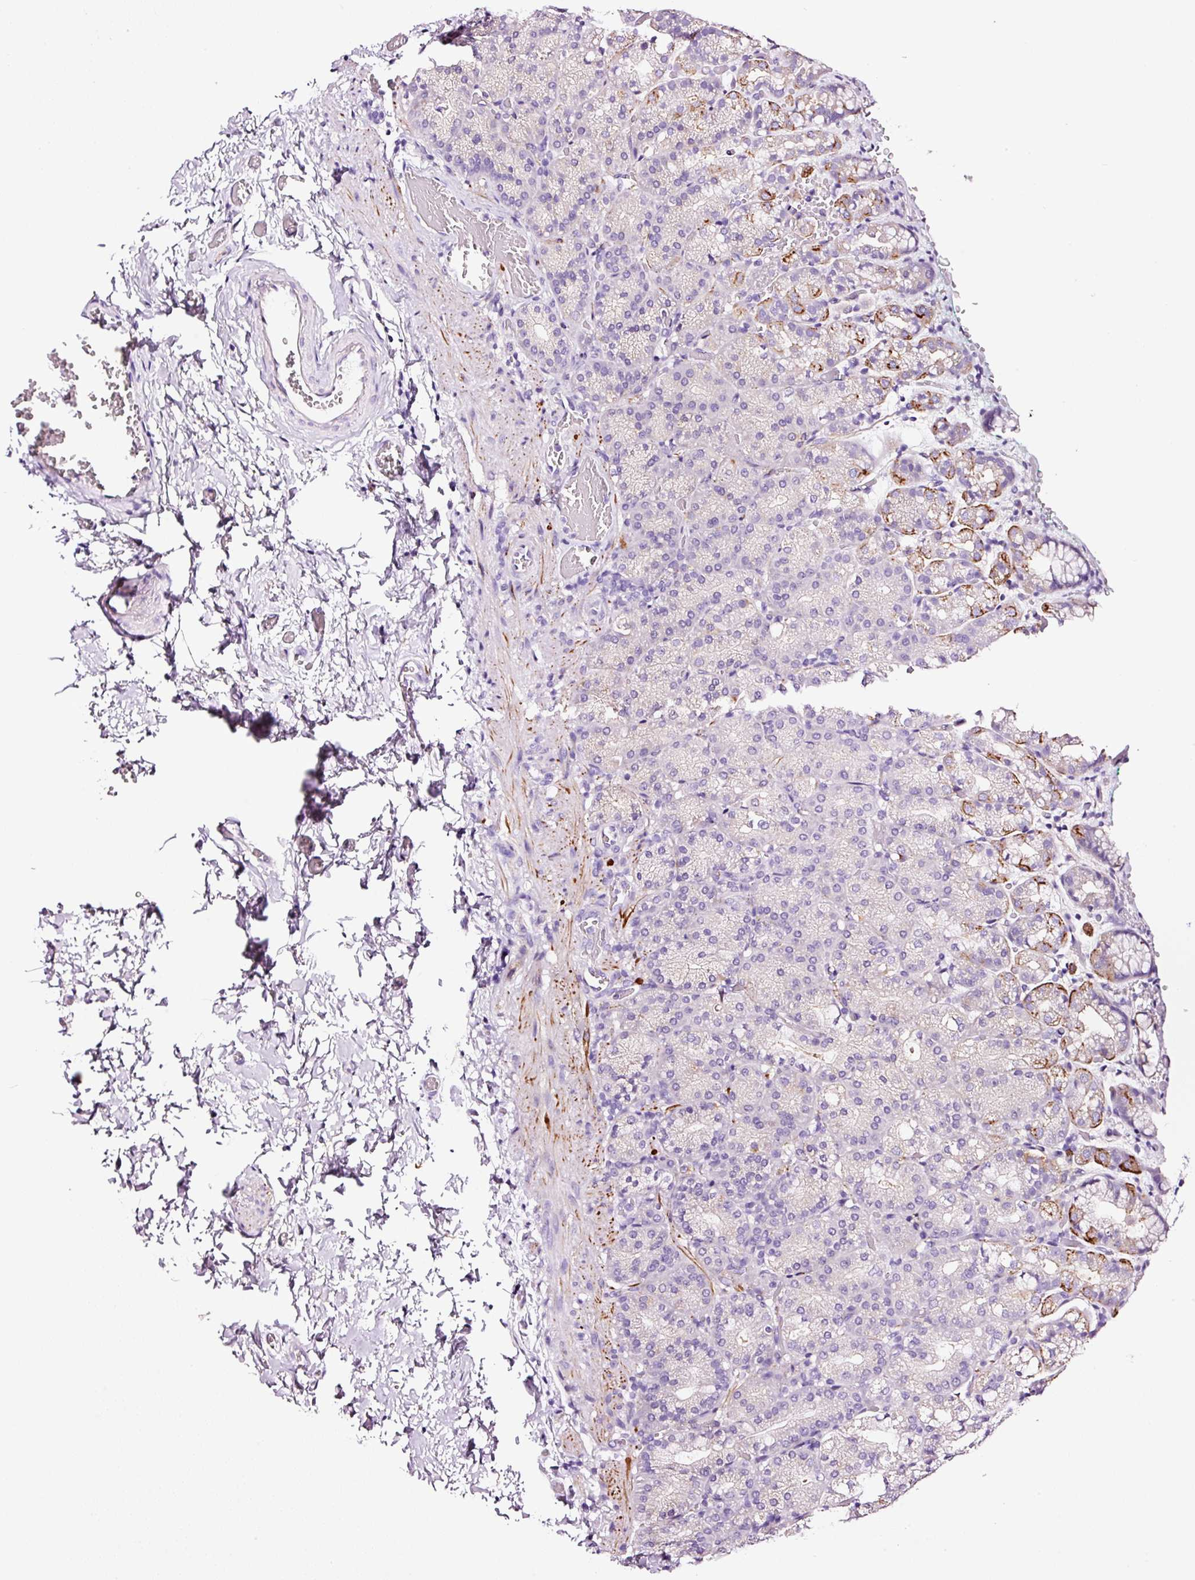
{"staining": {"intensity": "moderate", "quantity": "<25%", "location": "cytoplasmic/membranous"}, "tissue": "stomach", "cell_type": "Glandular cells", "image_type": "normal", "snomed": [{"axis": "morphology", "description": "Normal tissue, NOS"}, {"axis": "topography", "description": "Stomach, upper"}], "caption": "Brown immunohistochemical staining in unremarkable stomach demonstrates moderate cytoplasmic/membranous staining in approximately <25% of glandular cells. The protein is shown in brown color, while the nuclei are stained blue.", "gene": "PAM", "patient": {"sex": "female", "age": 81}}